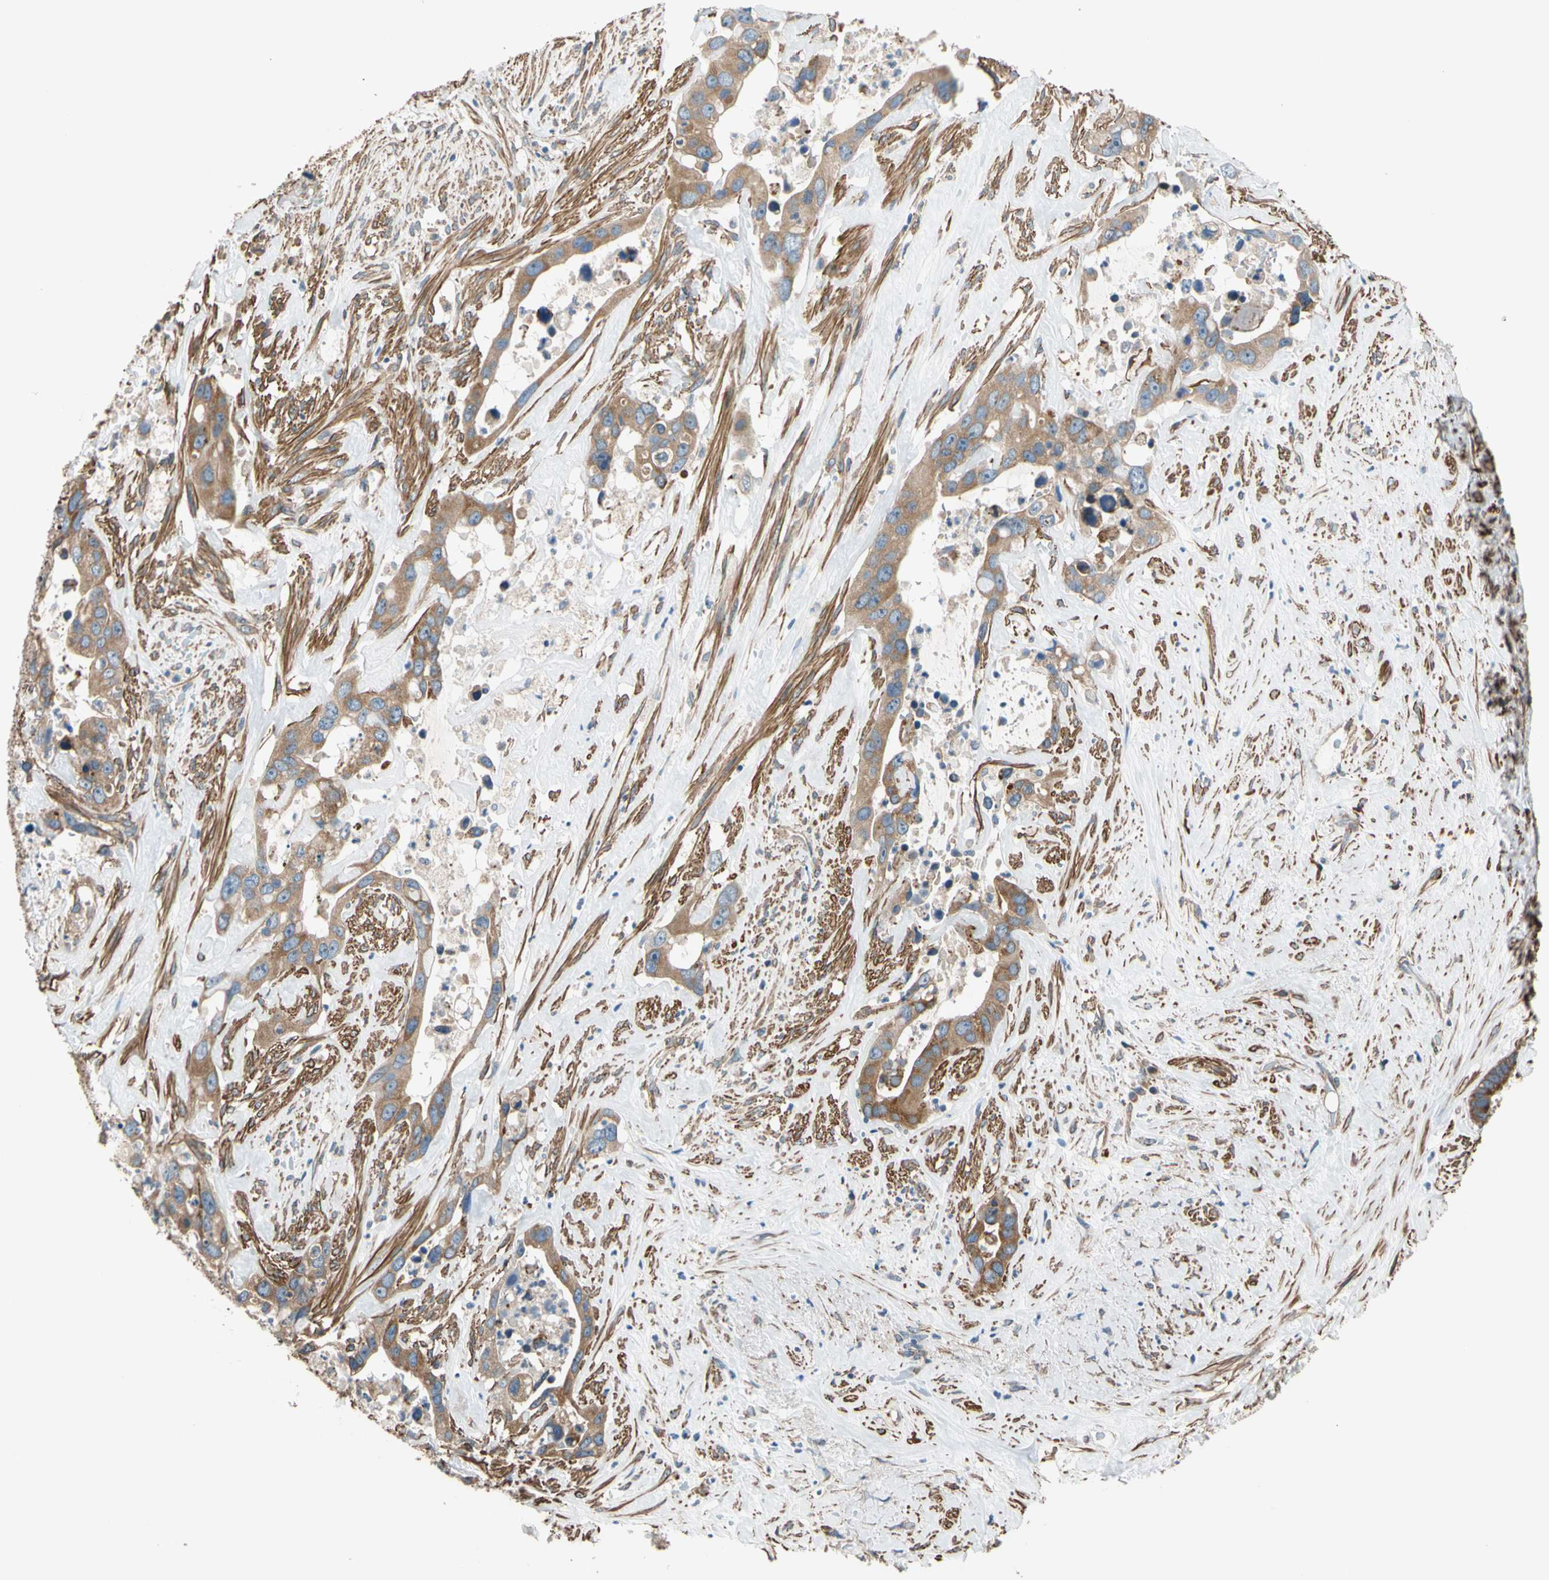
{"staining": {"intensity": "moderate", "quantity": ">75%", "location": "cytoplasmic/membranous"}, "tissue": "liver cancer", "cell_type": "Tumor cells", "image_type": "cancer", "snomed": [{"axis": "morphology", "description": "Cholangiocarcinoma"}, {"axis": "topography", "description": "Liver"}], "caption": "Tumor cells demonstrate moderate cytoplasmic/membranous expression in about >75% of cells in liver cancer.", "gene": "LIMK2", "patient": {"sex": "female", "age": 65}}